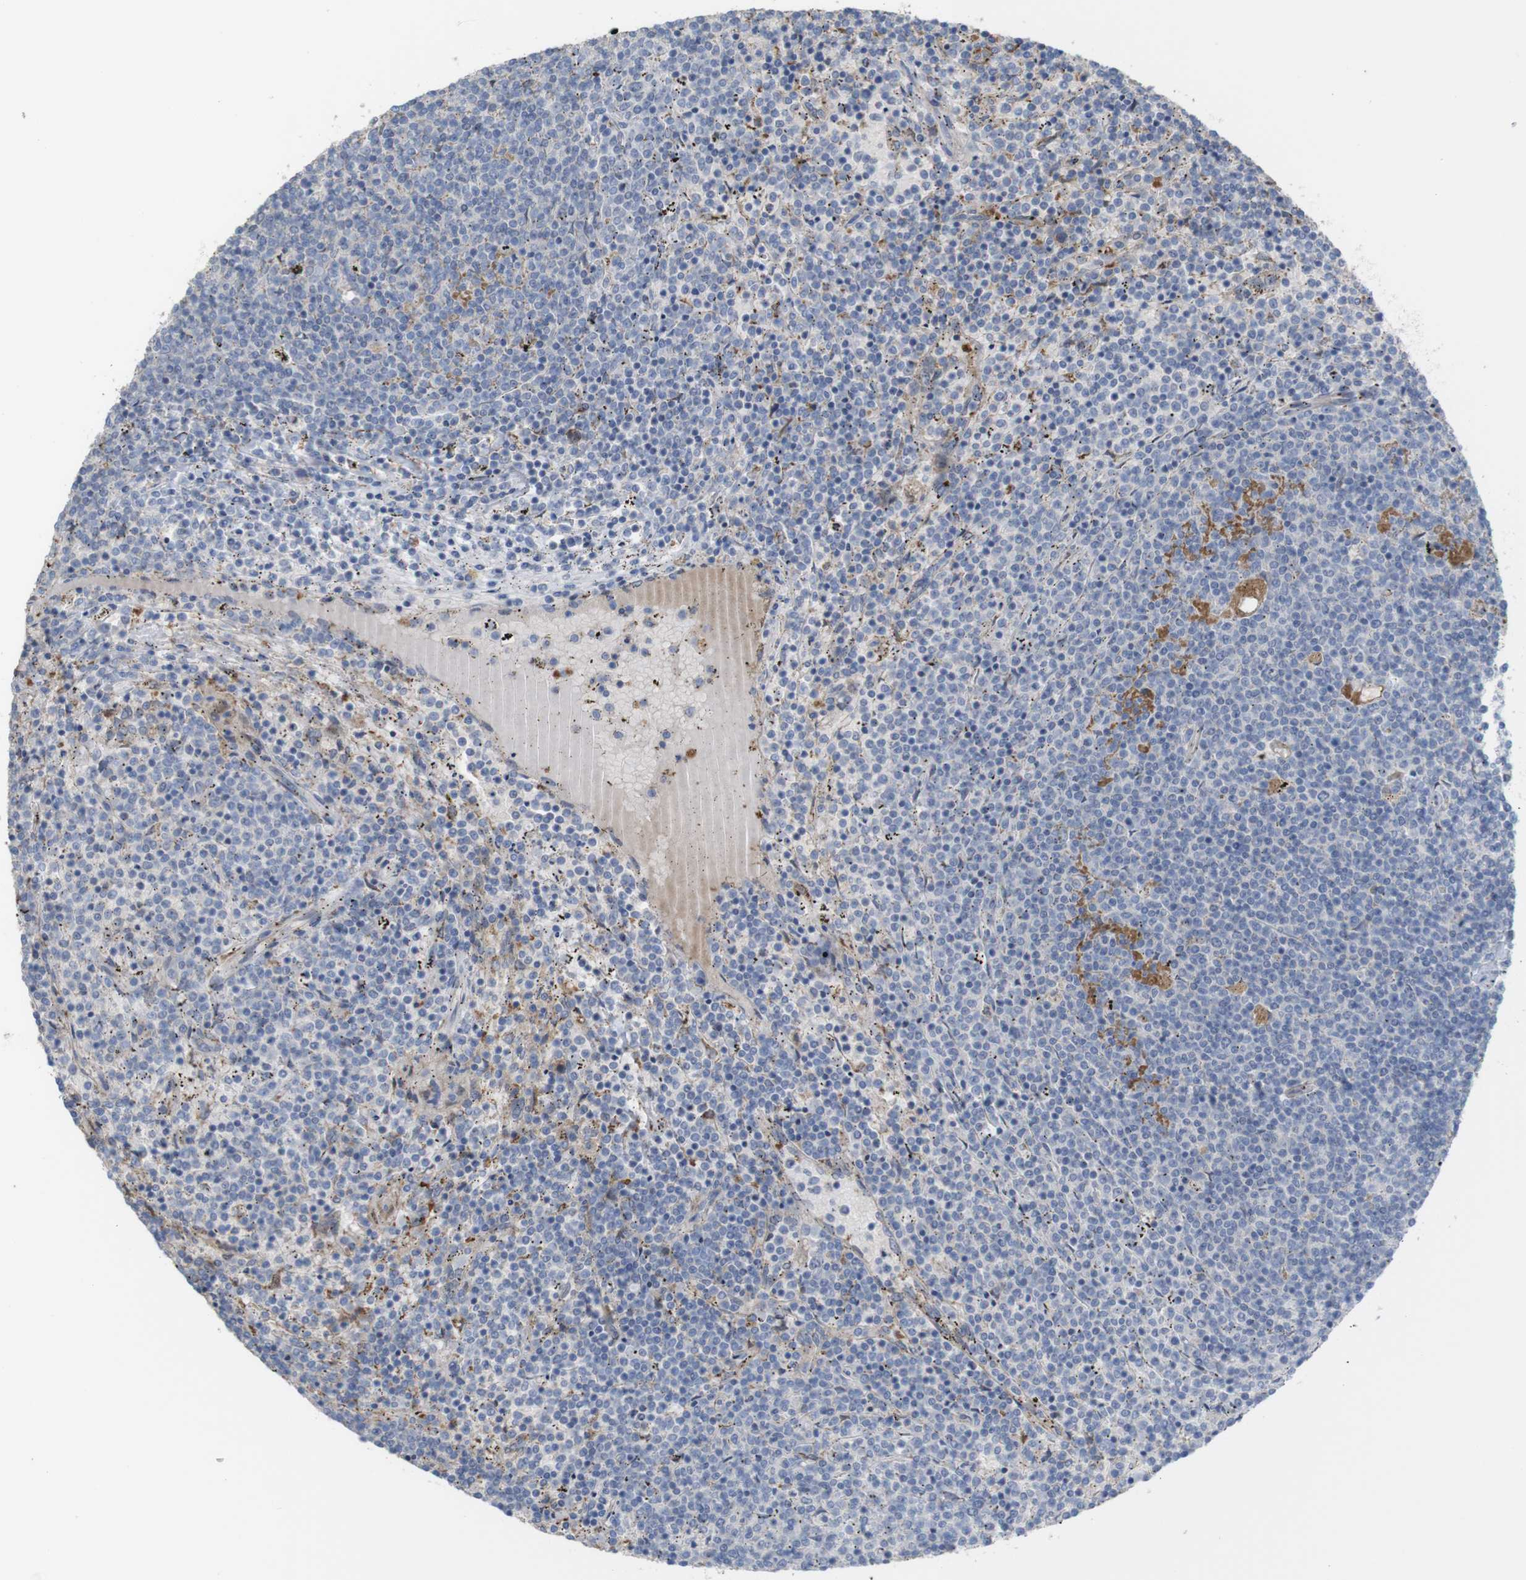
{"staining": {"intensity": "negative", "quantity": "none", "location": "none"}, "tissue": "lymphoma", "cell_type": "Tumor cells", "image_type": "cancer", "snomed": [{"axis": "morphology", "description": "Malignant lymphoma, non-Hodgkin's type, Low grade"}, {"axis": "topography", "description": "Spleen"}], "caption": "Immunohistochemistry (IHC) of lymphoma exhibits no staining in tumor cells. Brightfield microscopy of IHC stained with DAB (3,3'-diaminobenzidine) (brown) and hematoxylin (blue), captured at high magnification.", "gene": "PTPRR", "patient": {"sex": "female", "age": 50}}